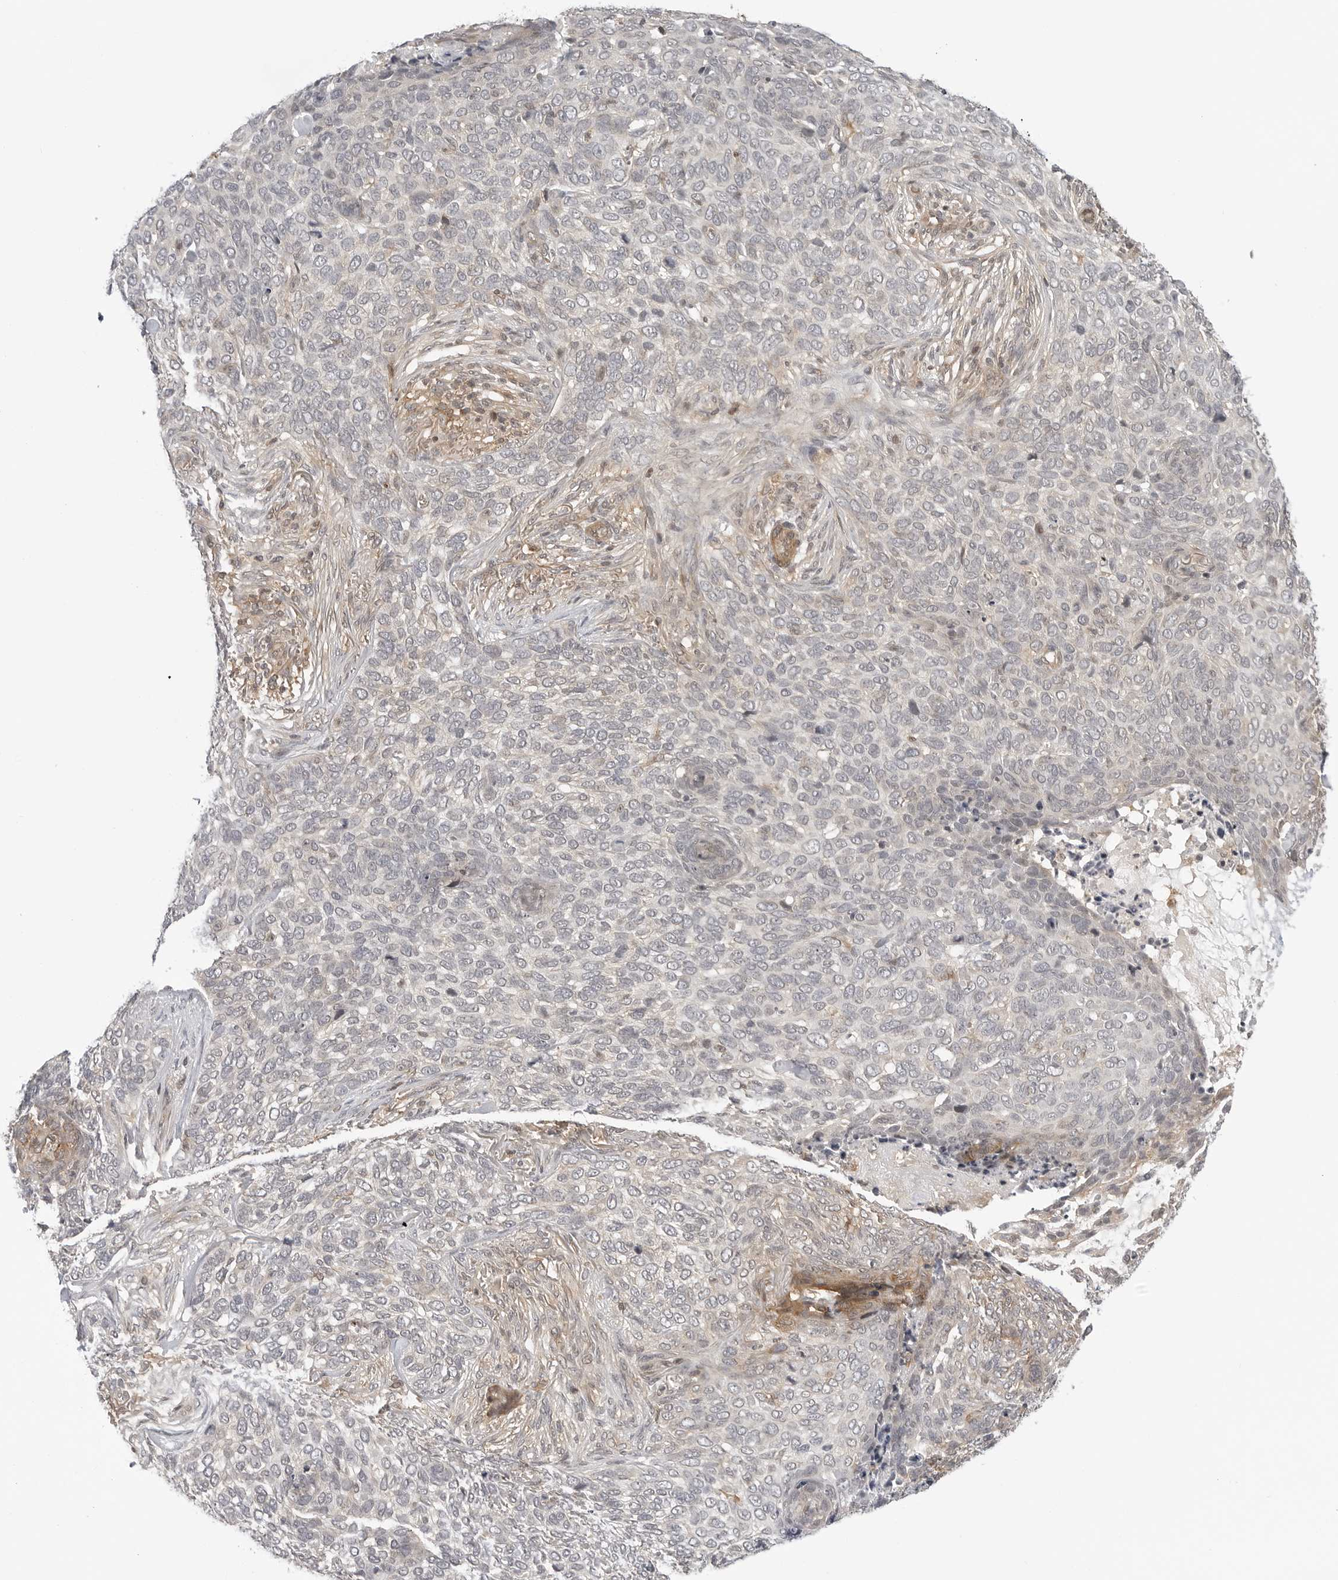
{"staining": {"intensity": "weak", "quantity": "<25%", "location": "cytoplasmic/membranous"}, "tissue": "skin cancer", "cell_type": "Tumor cells", "image_type": "cancer", "snomed": [{"axis": "morphology", "description": "Basal cell carcinoma"}, {"axis": "topography", "description": "Skin"}], "caption": "An IHC photomicrograph of skin cancer is shown. There is no staining in tumor cells of skin cancer.", "gene": "MAP2K5", "patient": {"sex": "female", "age": 64}}